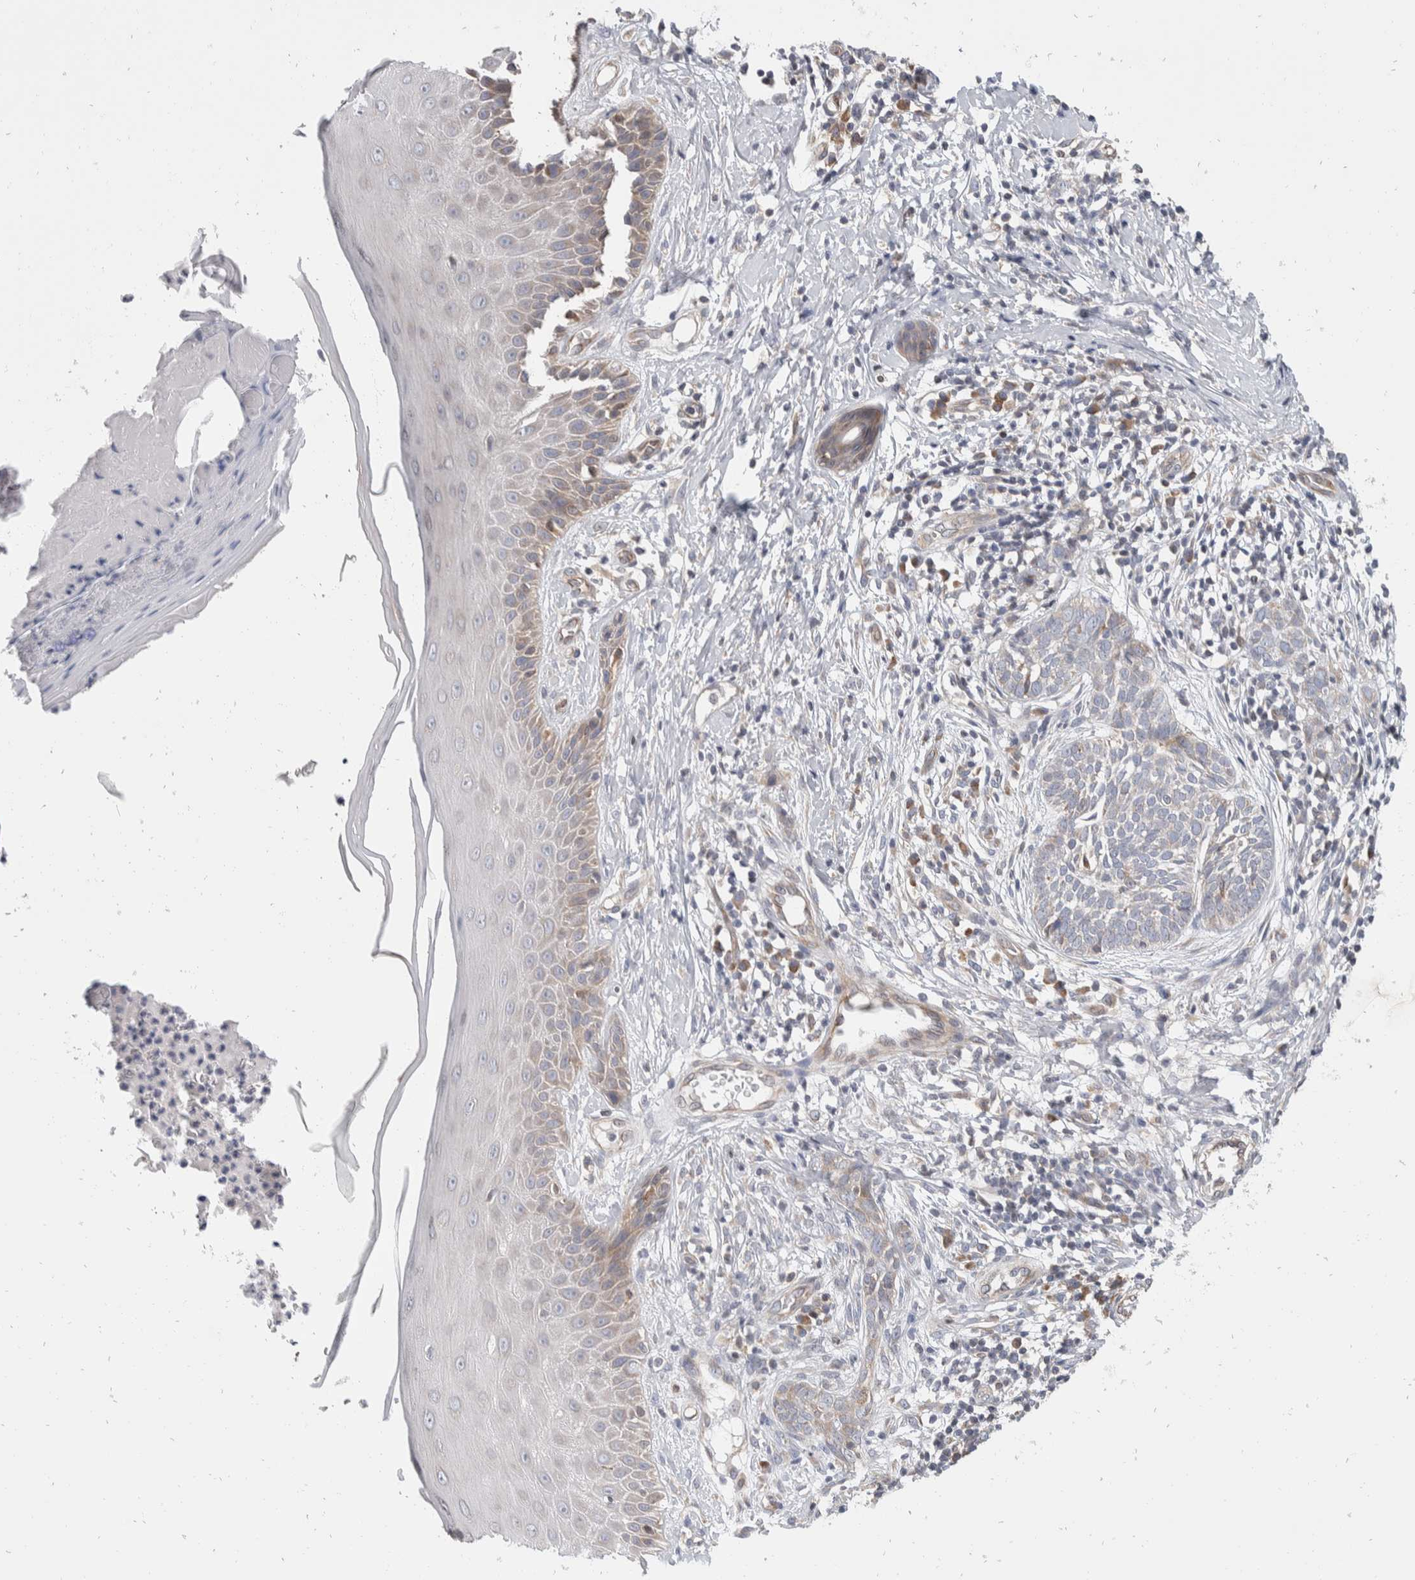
{"staining": {"intensity": "negative", "quantity": "none", "location": "none"}, "tissue": "skin cancer", "cell_type": "Tumor cells", "image_type": "cancer", "snomed": [{"axis": "morphology", "description": "Normal tissue, NOS"}, {"axis": "morphology", "description": "Basal cell carcinoma"}, {"axis": "topography", "description": "Skin"}], "caption": "High power microscopy micrograph of an immunohistochemistry (IHC) micrograph of skin cancer, revealing no significant positivity in tumor cells.", "gene": "TMEM245", "patient": {"sex": "male", "age": 67}}